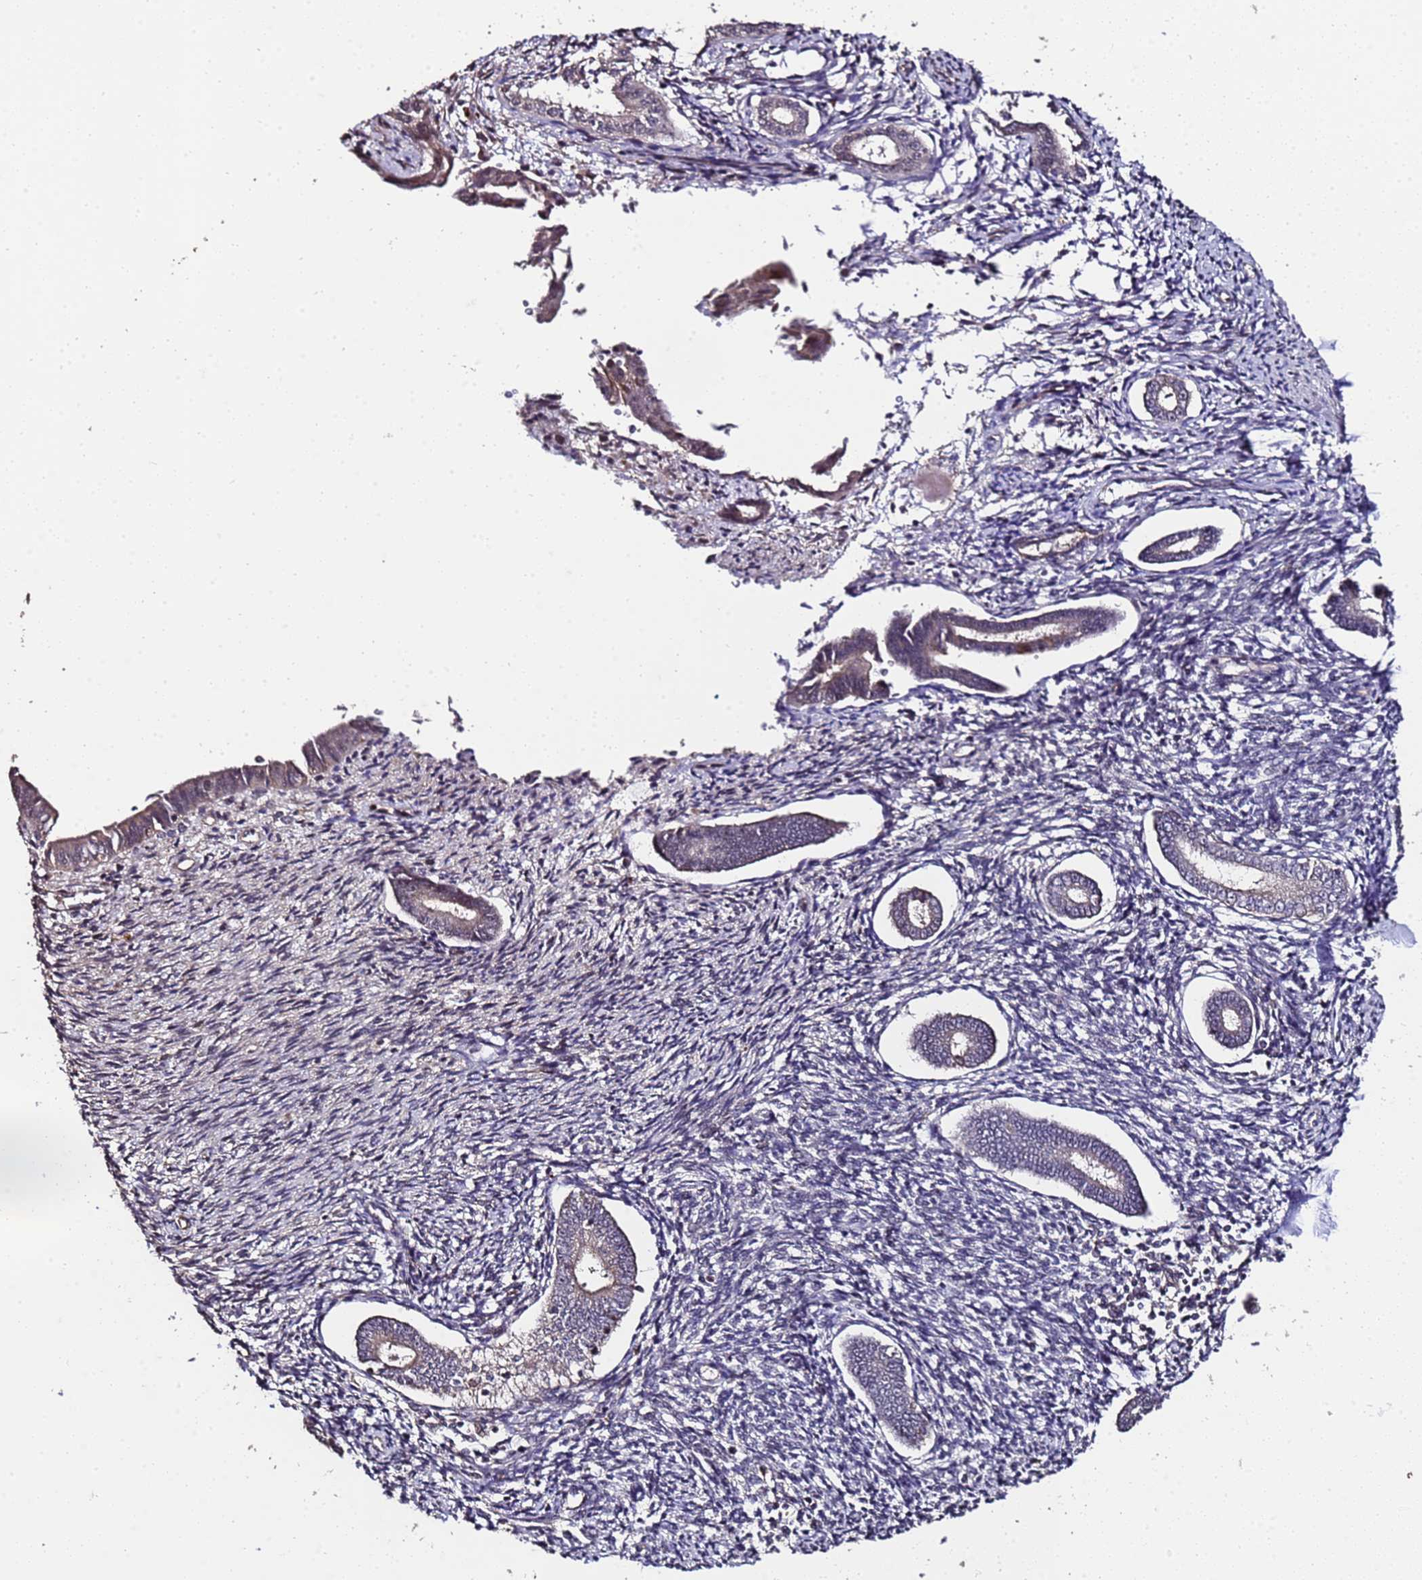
{"staining": {"intensity": "negative", "quantity": "none", "location": "none"}, "tissue": "endometrium", "cell_type": "Cells in endometrial stroma", "image_type": "normal", "snomed": [{"axis": "morphology", "description": "Normal tissue, NOS"}, {"axis": "topography", "description": "Endometrium"}], "caption": "Immunohistochemistry micrograph of normal endometrium stained for a protein (brown), which displays no staining in cells in endometrial stroma.", "gene": "PRODH", "patient": {"sex": "female", "age": 56}}